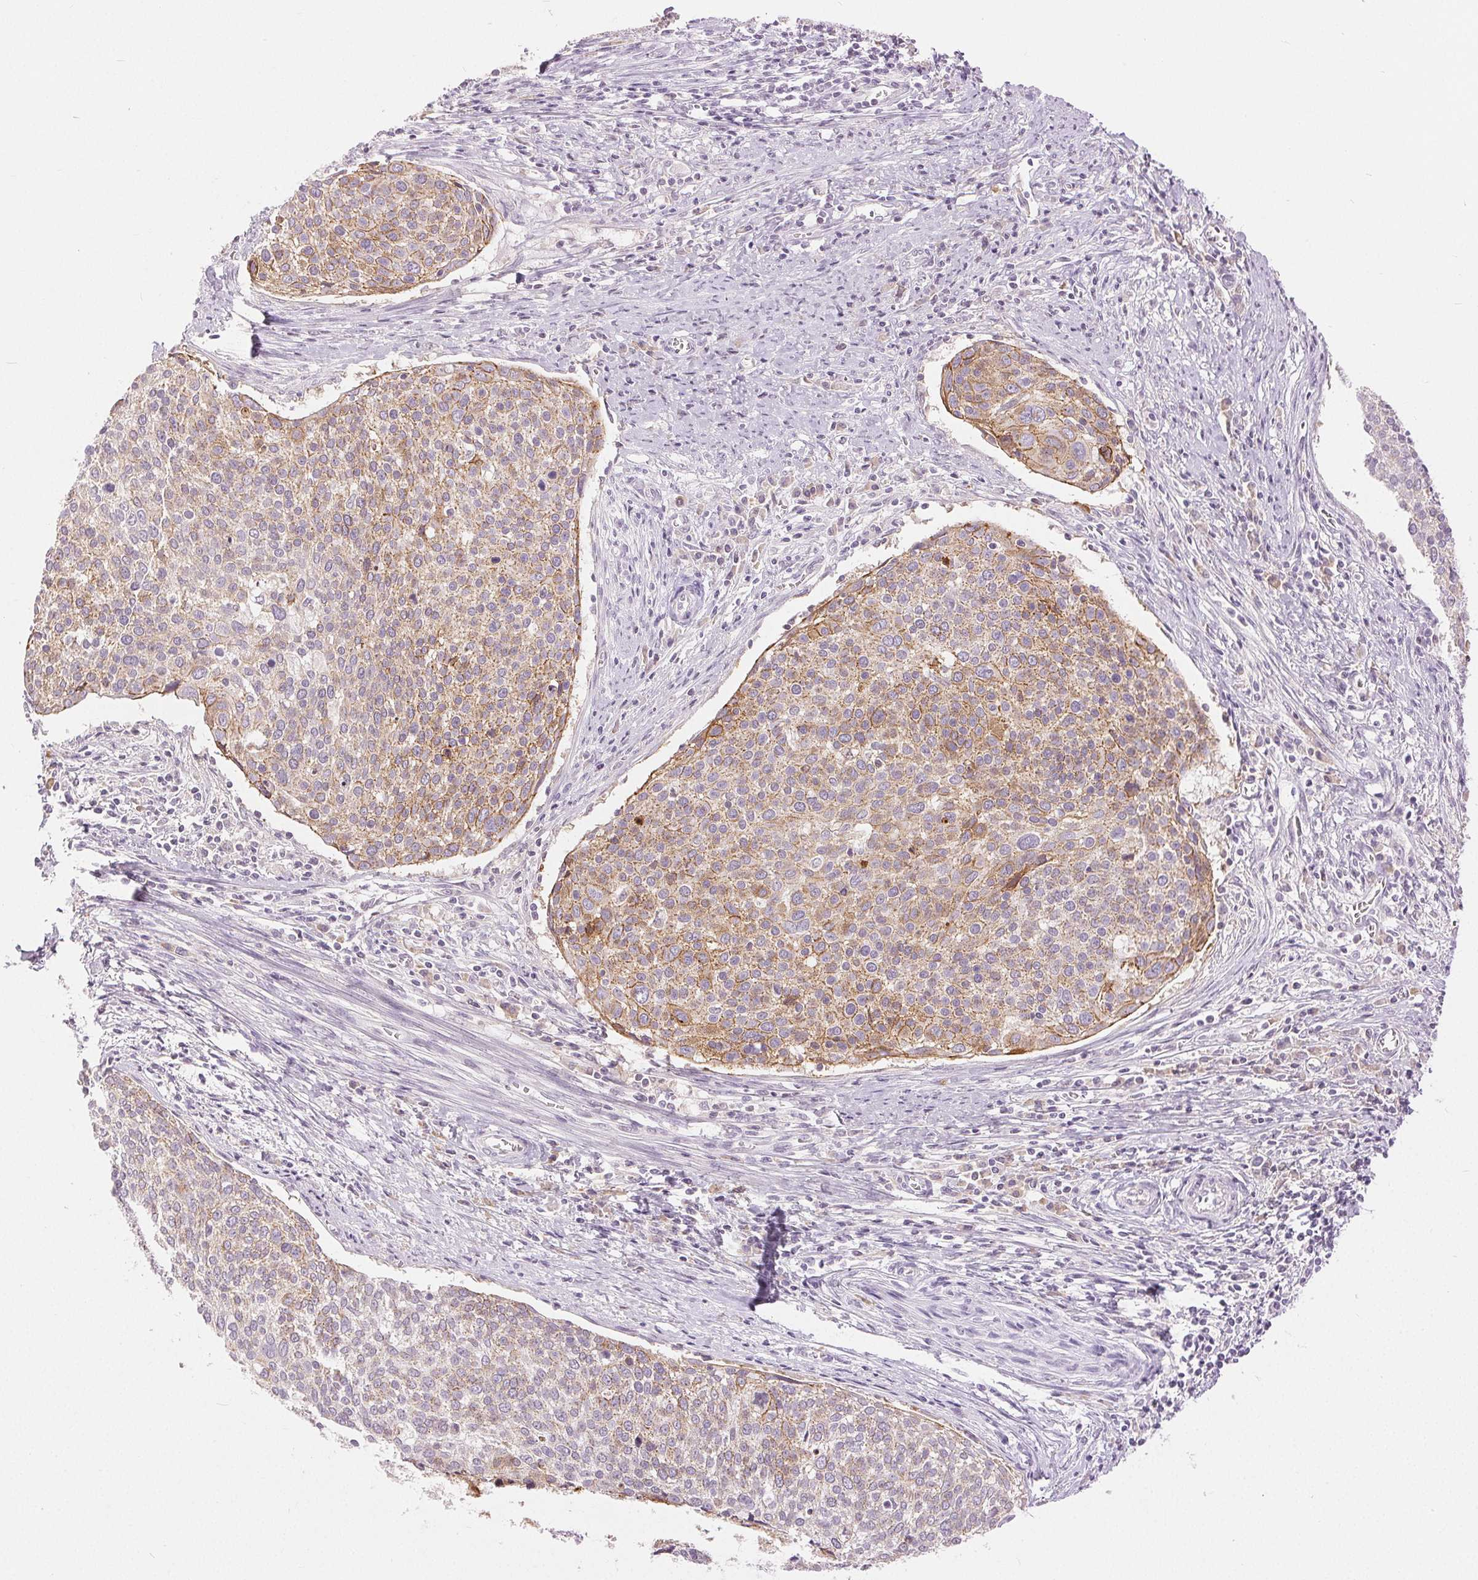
{"staining": {"intensity": "moderate", "quantity": "25%-75%", "location": "cytoplasmic/membranous"}, "tissue": "cervical cancer", "cell_type": "Tumor cells", "image_type": "cancer", "snomed": [{"axis": "morphology", "description": "Squamous cell carcinoma, NOS"}, {"axis": "topography", "description": "Cervix"}], "caption": "The image shows staining of cervical cancer, revealing moderate cytoplasmic/membranous protein positivity (brown color) within tumor cells.", "gene": "DSG3", "patient": {"sex": "female", "age": 39}}